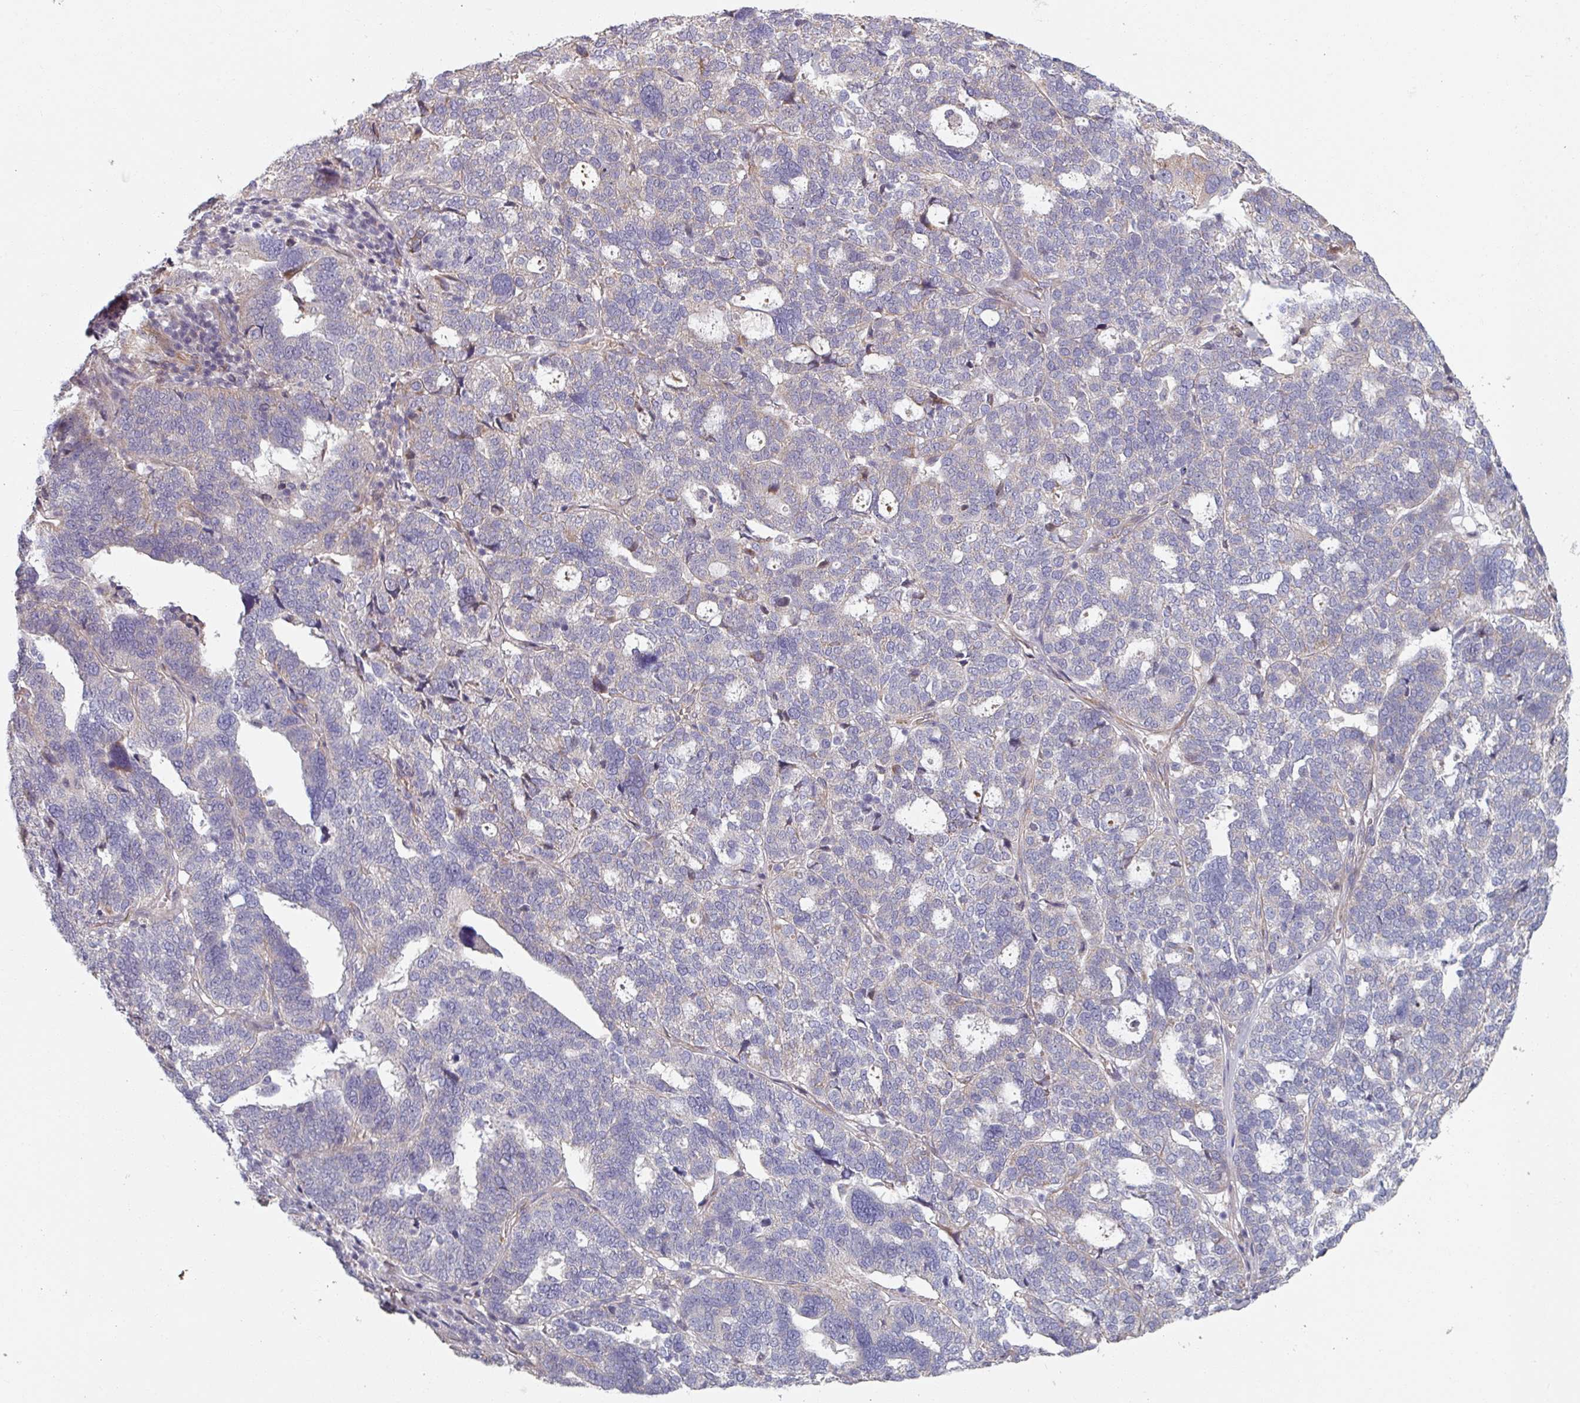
{"staining": {"intensity": "weak", "quantity": "<25%", "location": "cytoplasmic/membranous"}, "tissue": "ovarian cancer", "cell_type": "Tumor cells", "image_type": "cancer", "snomed": [{"axis": "morphology", "description": "Cystadenocarcinoma, serous, NOS"}, {"axis": "topography", "description": "Ovary"}], "caption": "The immunohistochemistry (IHC) histopathology image has no significant staining in tumor cells of ovarian serous cystadenocarcinoma tissue.", "gene": "C4BPB", "patient": {"sex": "female", "age": 59}}